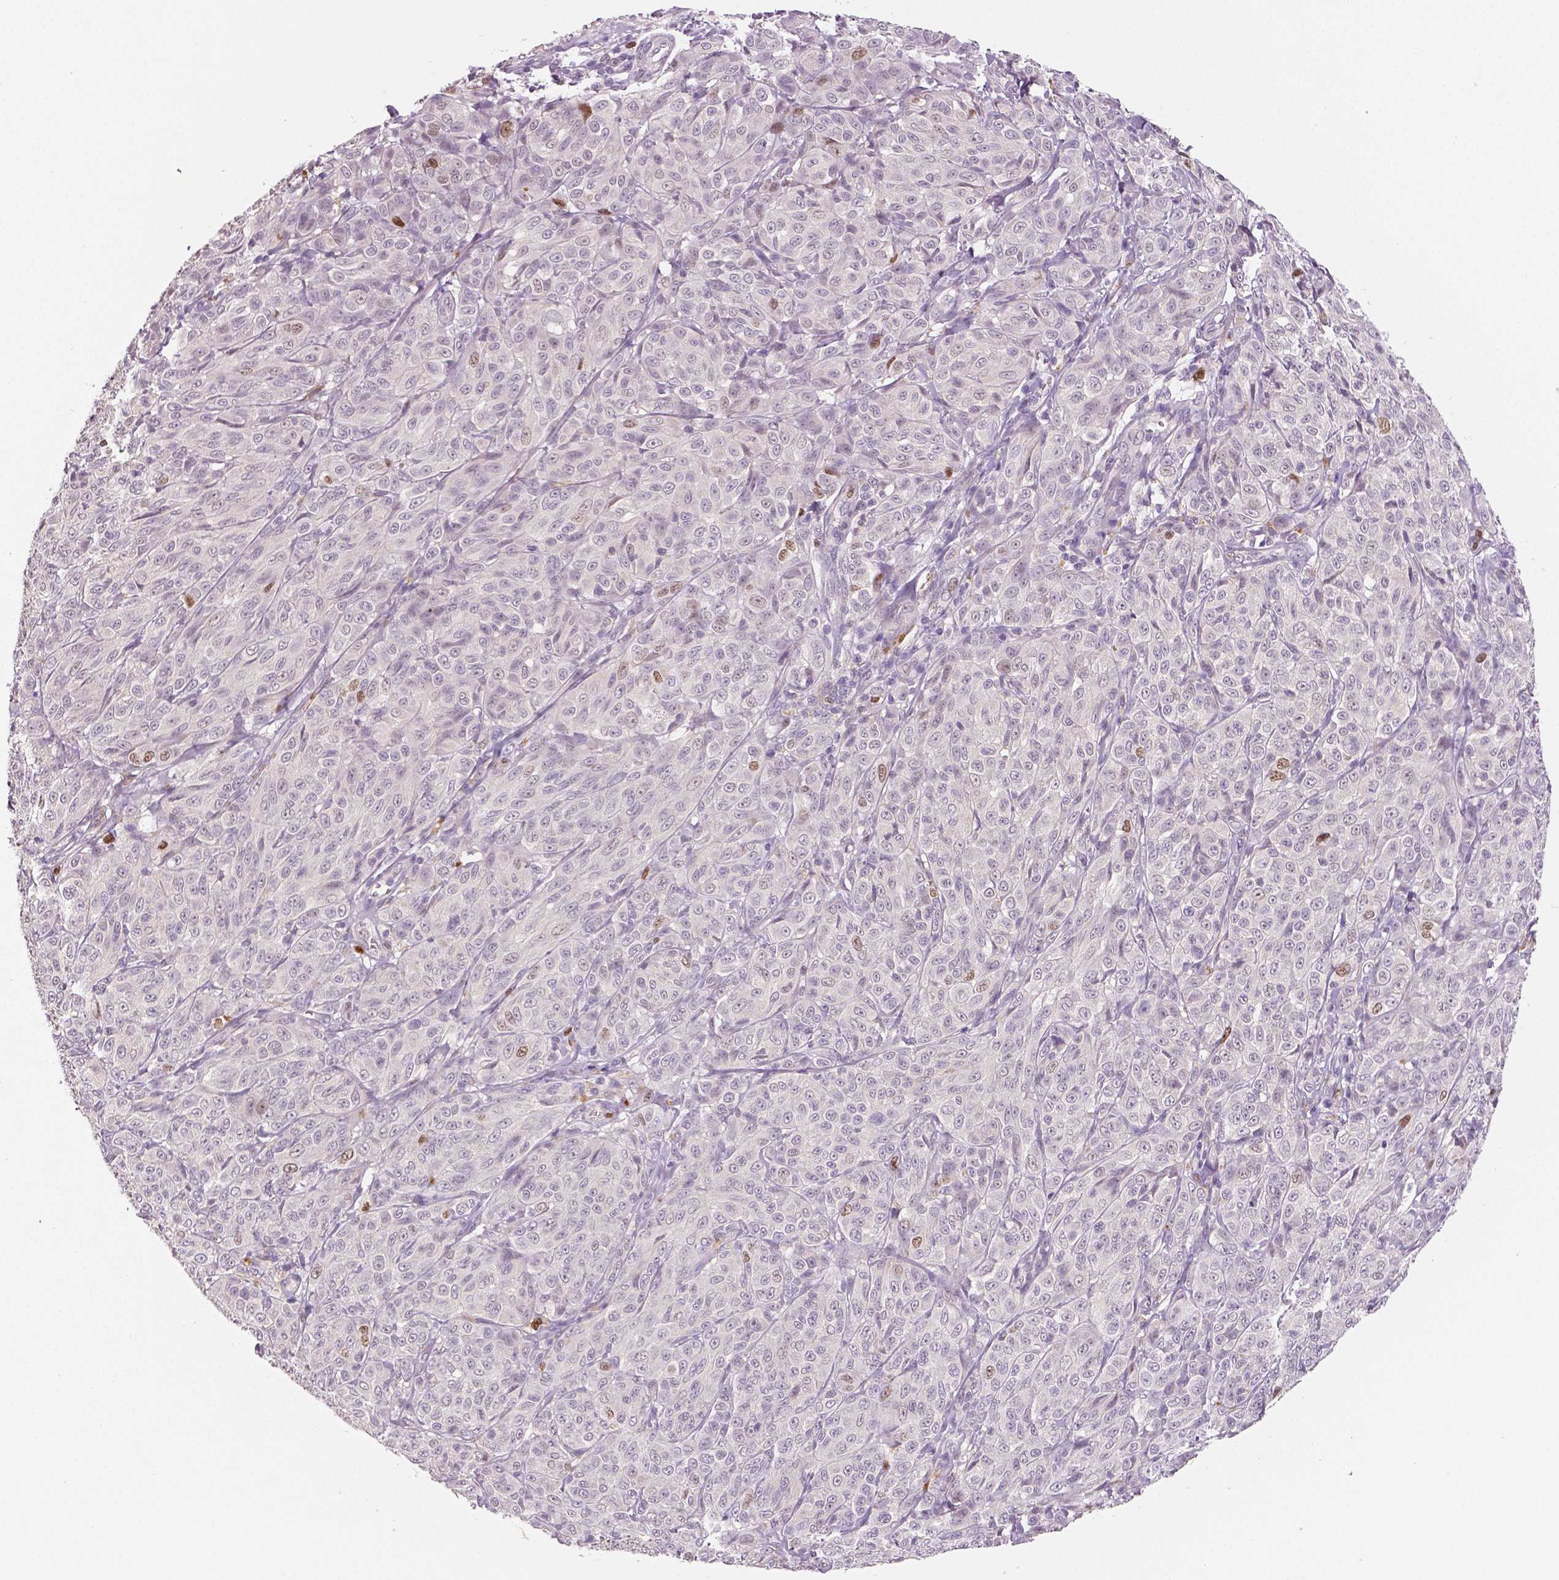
{"staining": {"intensity": "moderate", "quantity": "<25%", "location": "nuclear"}, "tissue": "melanoma", "cell_type": "Tumor cells", "image_type": "cancer", "snomed": [{"axis": "morphology", "description": "Malignant melanoma, NOS"}, {"axis": "topography", "description": "Skin"}], "caption": "Immunohistochemistry (IHC) of human melanoma reveals low levels of moderate nuclear positivity in approximately <25% of tumor cells. Using DAB (3,3'-diaminobenzidine) (brown) and hematoxylin (blue) stains, captured at high magnification using brightfield microscopy.", "gene": "MKI67", "patient": {"sex": "male", "age": 89}}